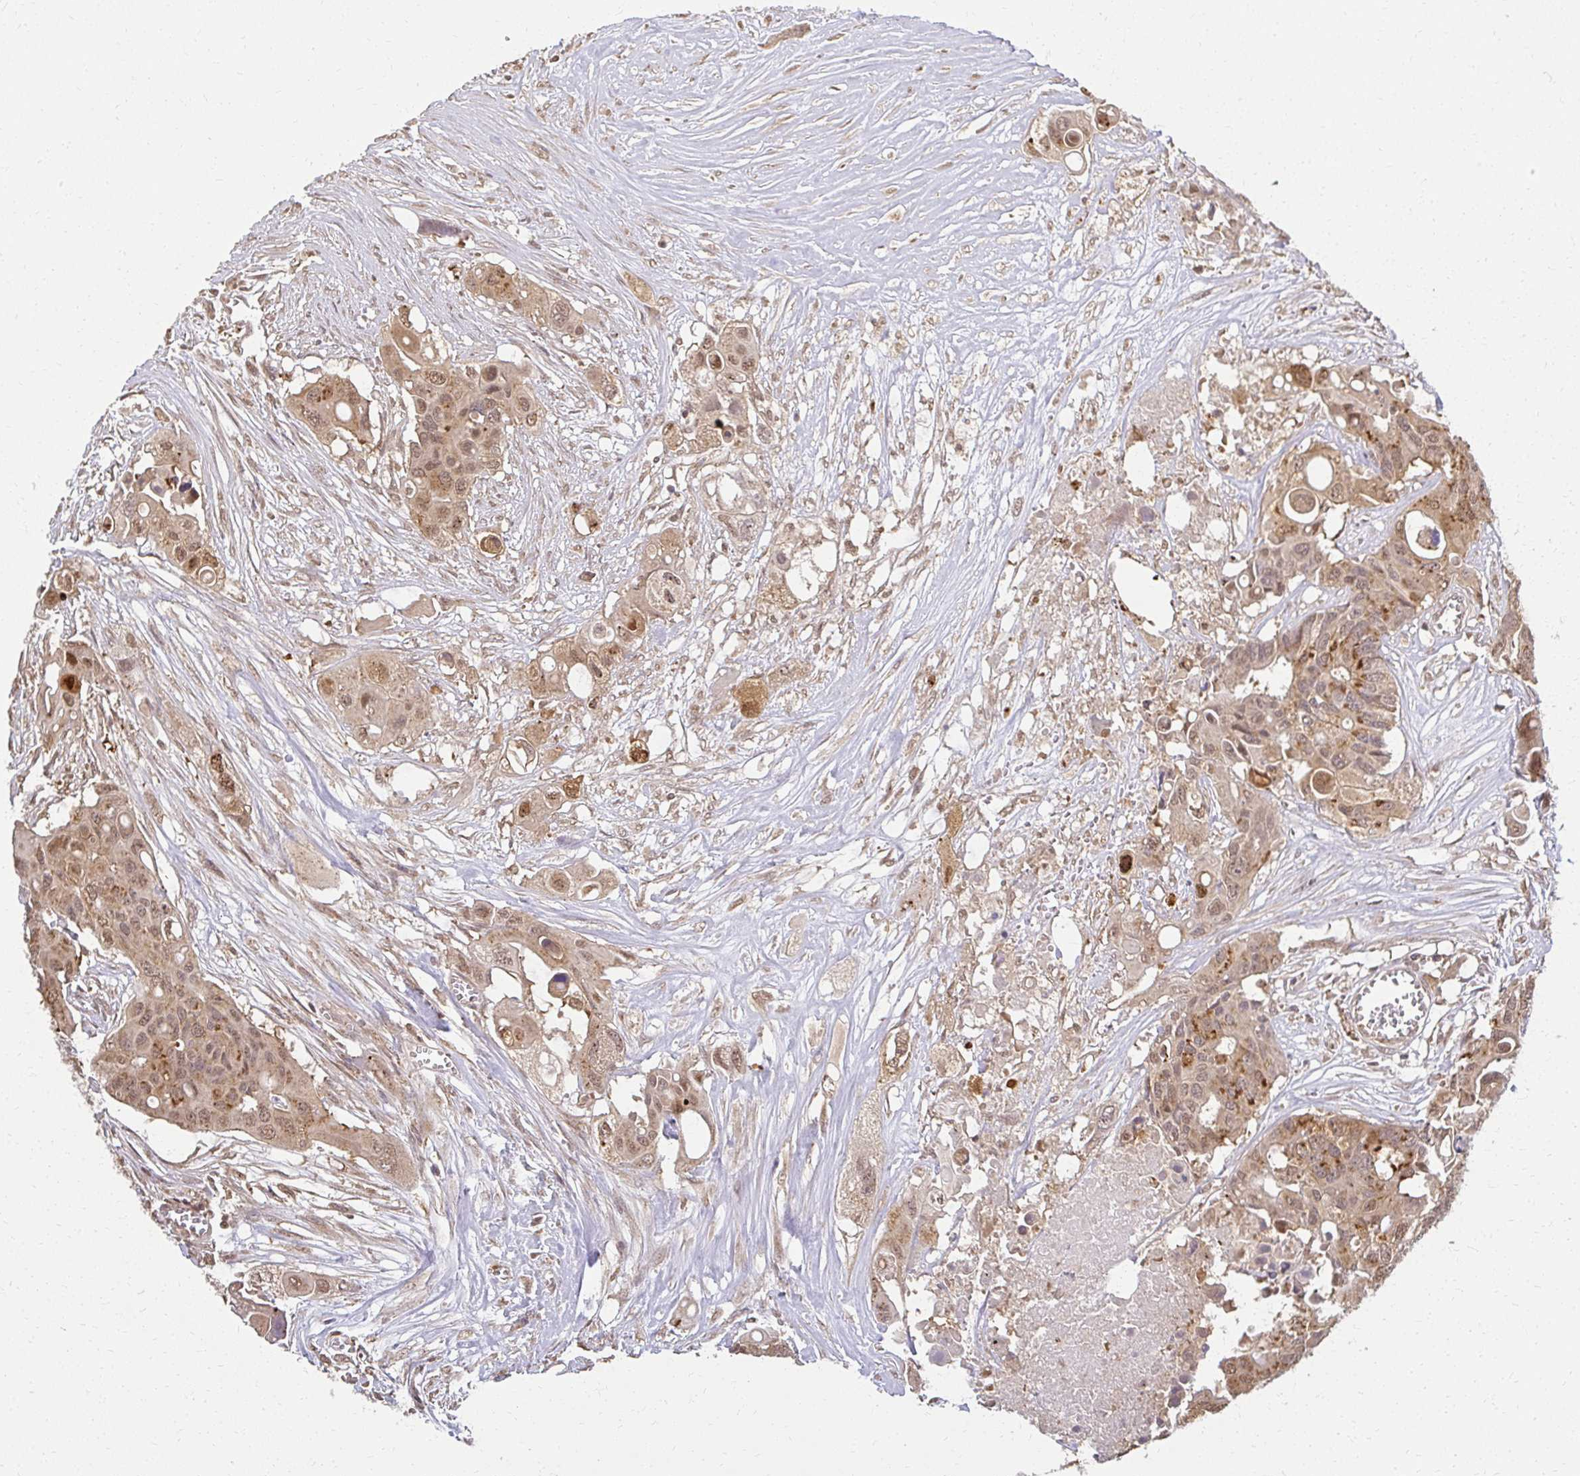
{"staining": {"intensity": "moderate", "quantity": "25%-75%", "location": "nuclear"}, "tissue": "colorectal cancer", "cell_type": "Tumor cells", "image_type": "cancer", "snomed": [{"axis": "morphology", "description": "Adenocarcinoma, NOS"}, {"axis": "topography", "description": "Colon"}], "caption": "Human colorectal adenocarcinoma stained with a protein marker displays moderate staining in tumor cells.", "gene": "LARS2", "patient": {"sex": "male", "age": 77}}